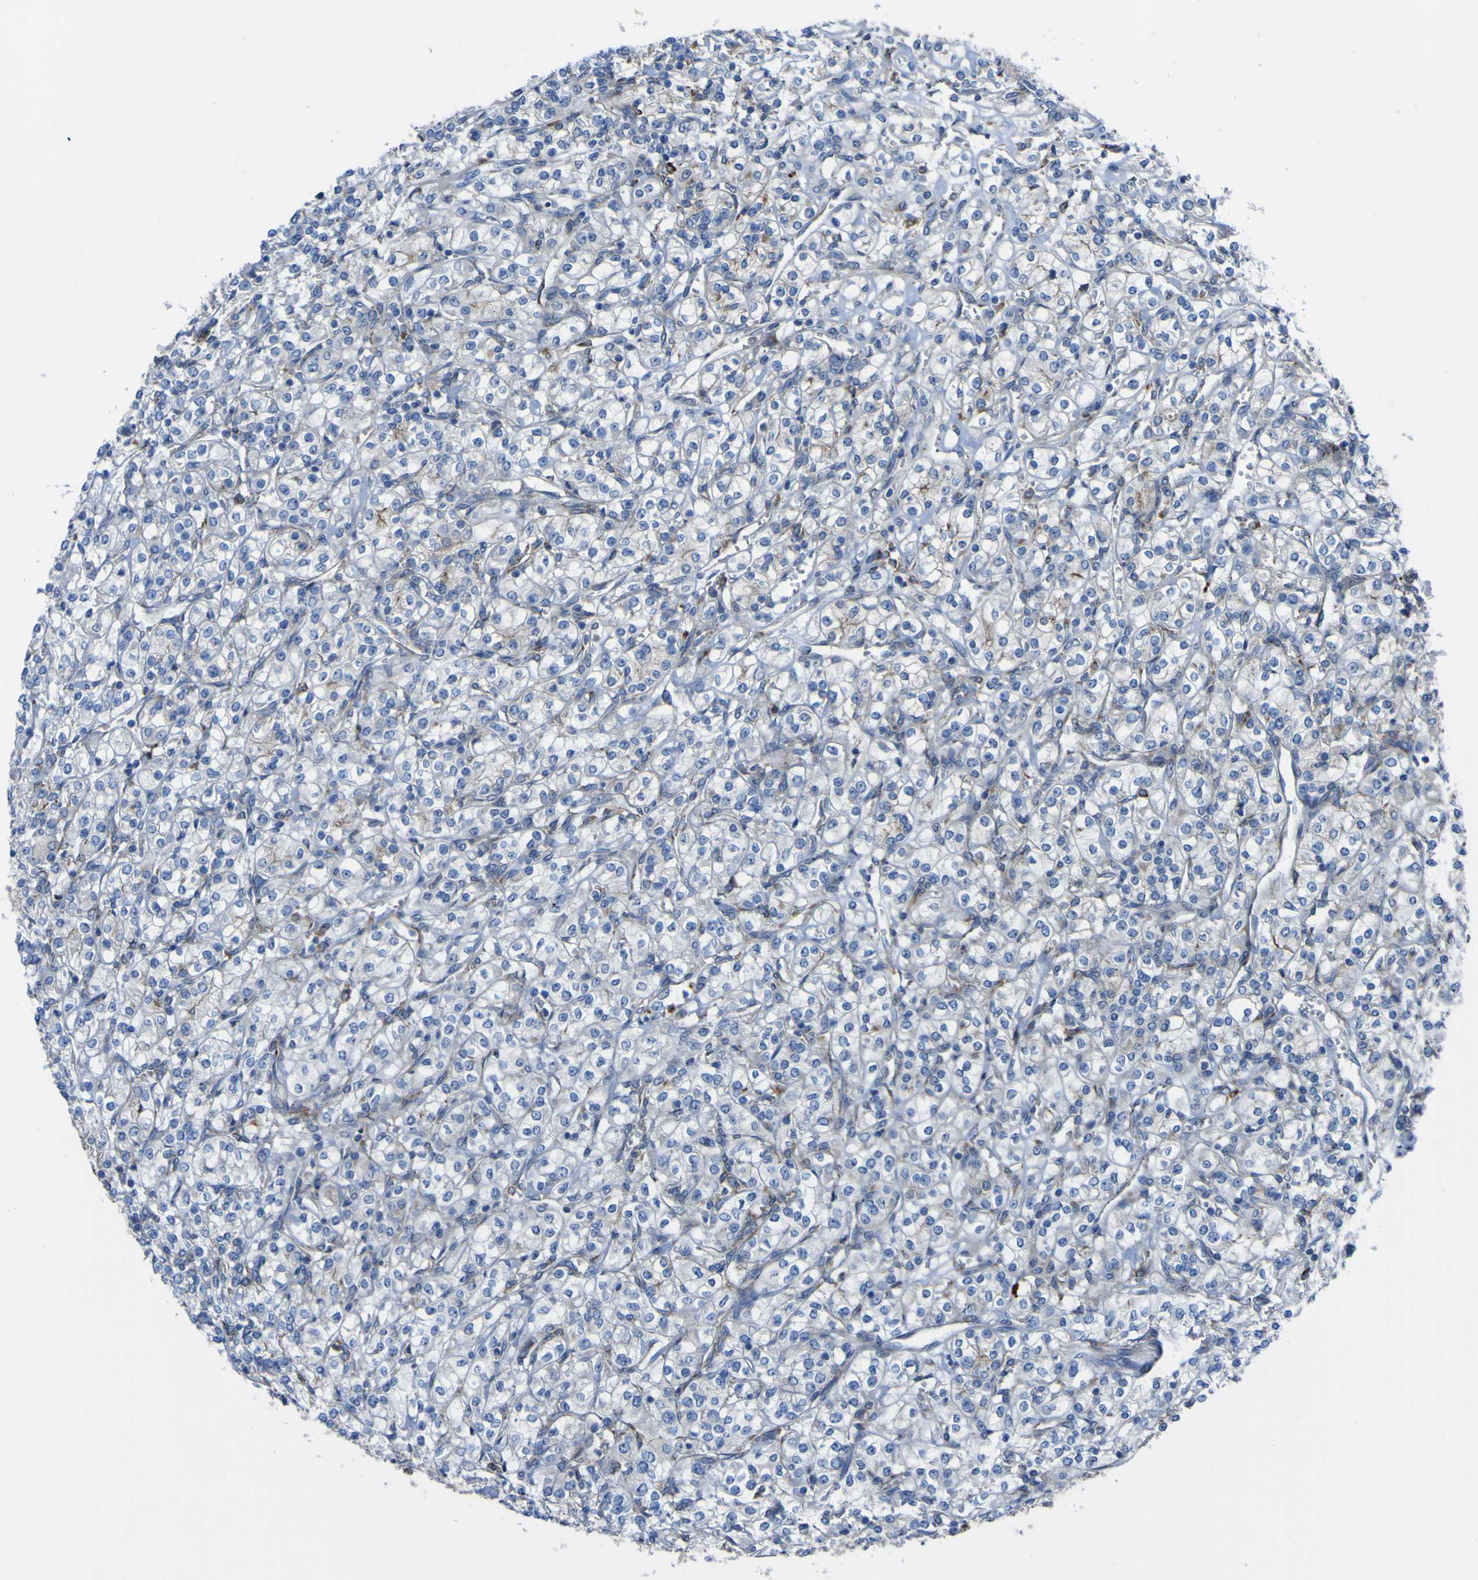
{"staining": {"intensity": "negative", "quantity": "none", "location": "none"}, "tissue": "renal cancer", "cell_type": "Tumor cells", "image_type": "cancer", "snomed": [{"axis": "morphology", "description": "Adenocarcinoma, NOS"}, {"axis": "topography", "description": "Kidney"}], "caption": "Immunohistochemical staining of renal cancer (adenocarcinoma) demonstrates no significant positivity in tumor cells.", "gene": "CST3", "patient": {"sex": "male", "age": 77}}